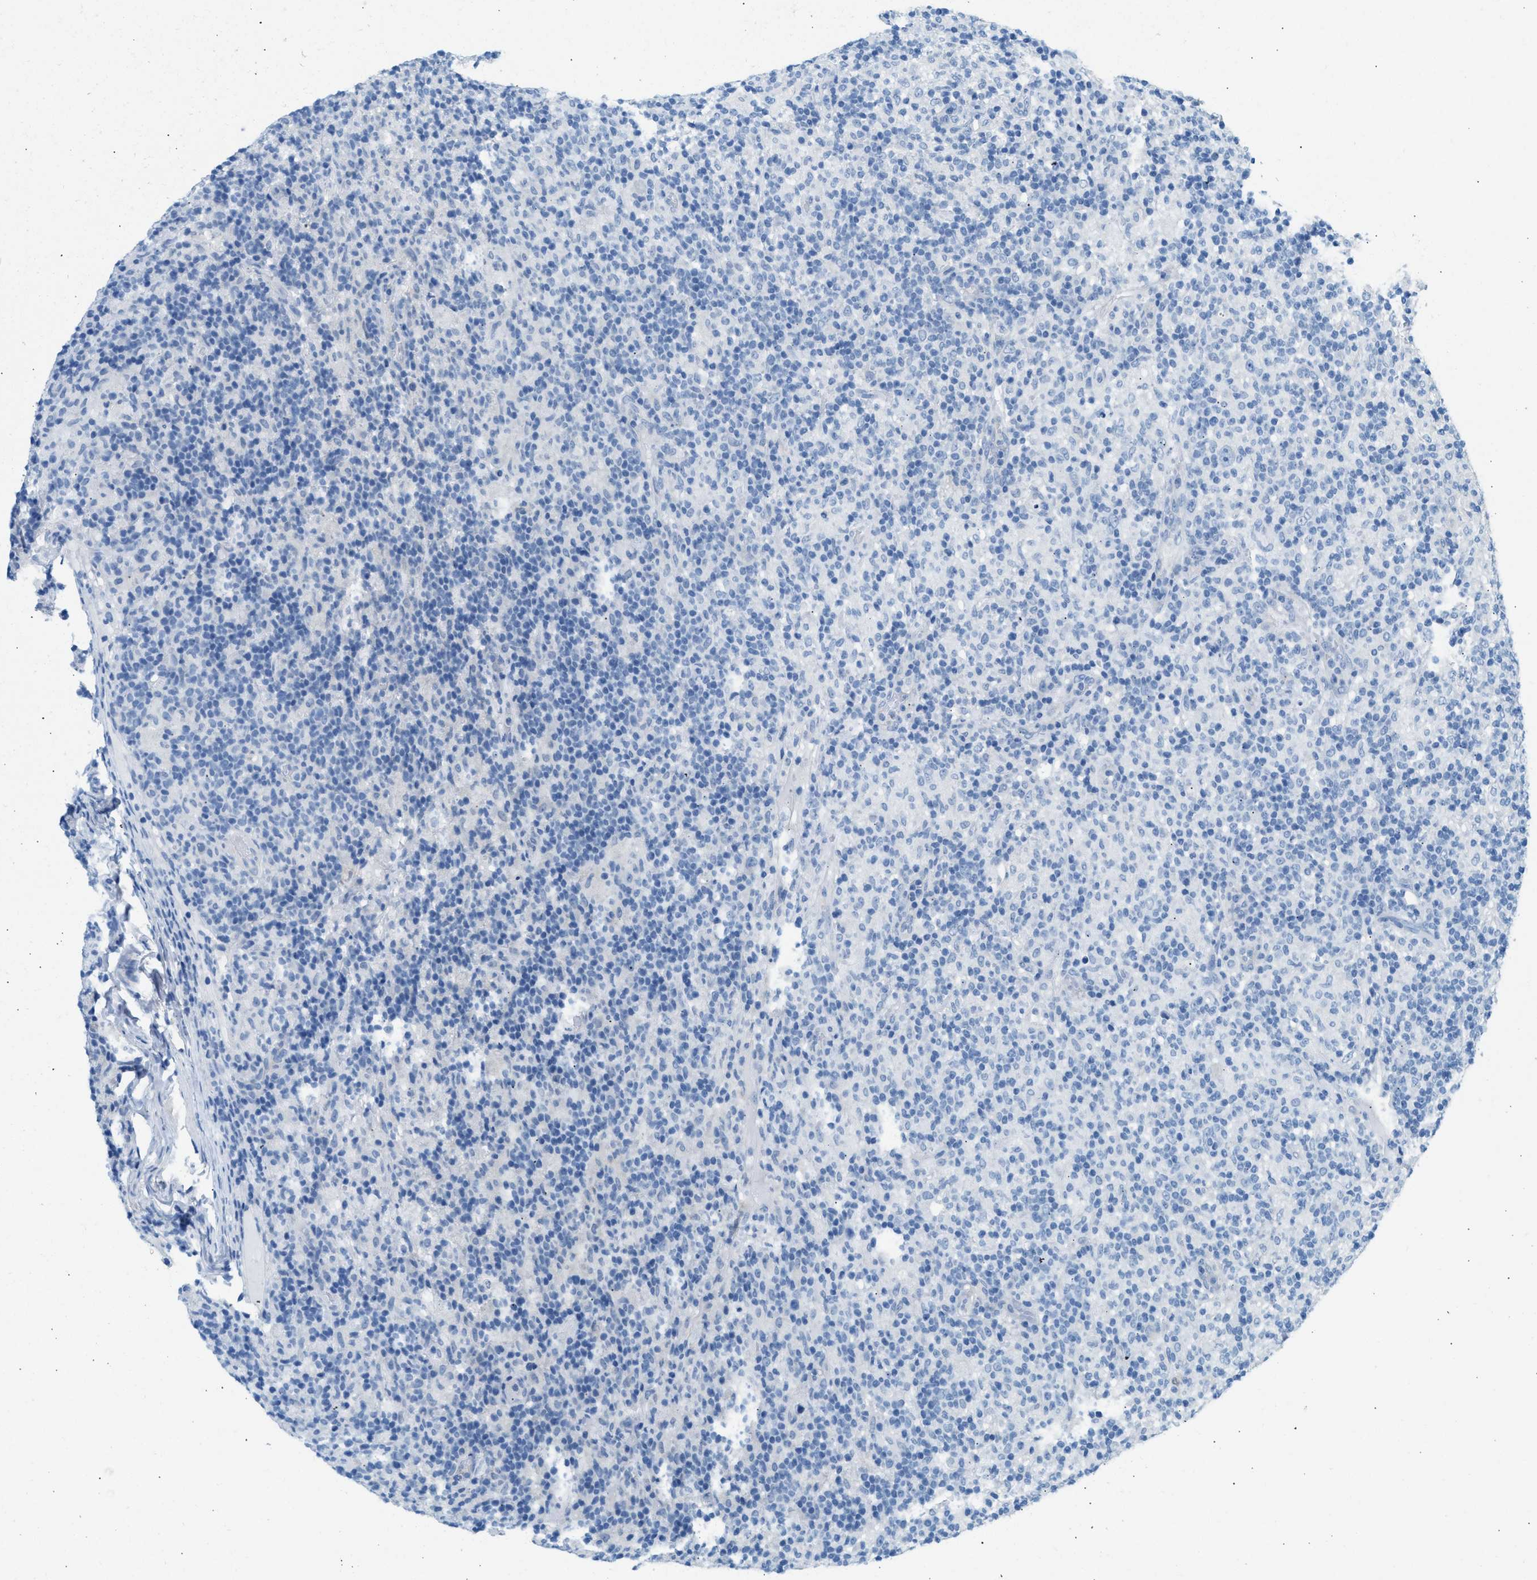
{"staining": {"intensity": "negative", "quantity": "none", "location": "none"}, "tissue": "lymphoma", "cell_type": "Tumor cells", "image_type": "cancer", "snomed": [{"axis": "morphology", "description": "Hodgkin's disease, NOS"}, {"axis": "topography", "description": "Lymph node"}], "caption": "Protein analysis of Hodgkin's disease reveals no significant positivity in tumor cells.", "gene": "SPAM1", "patient": {"sex": "male", "age": 70}}